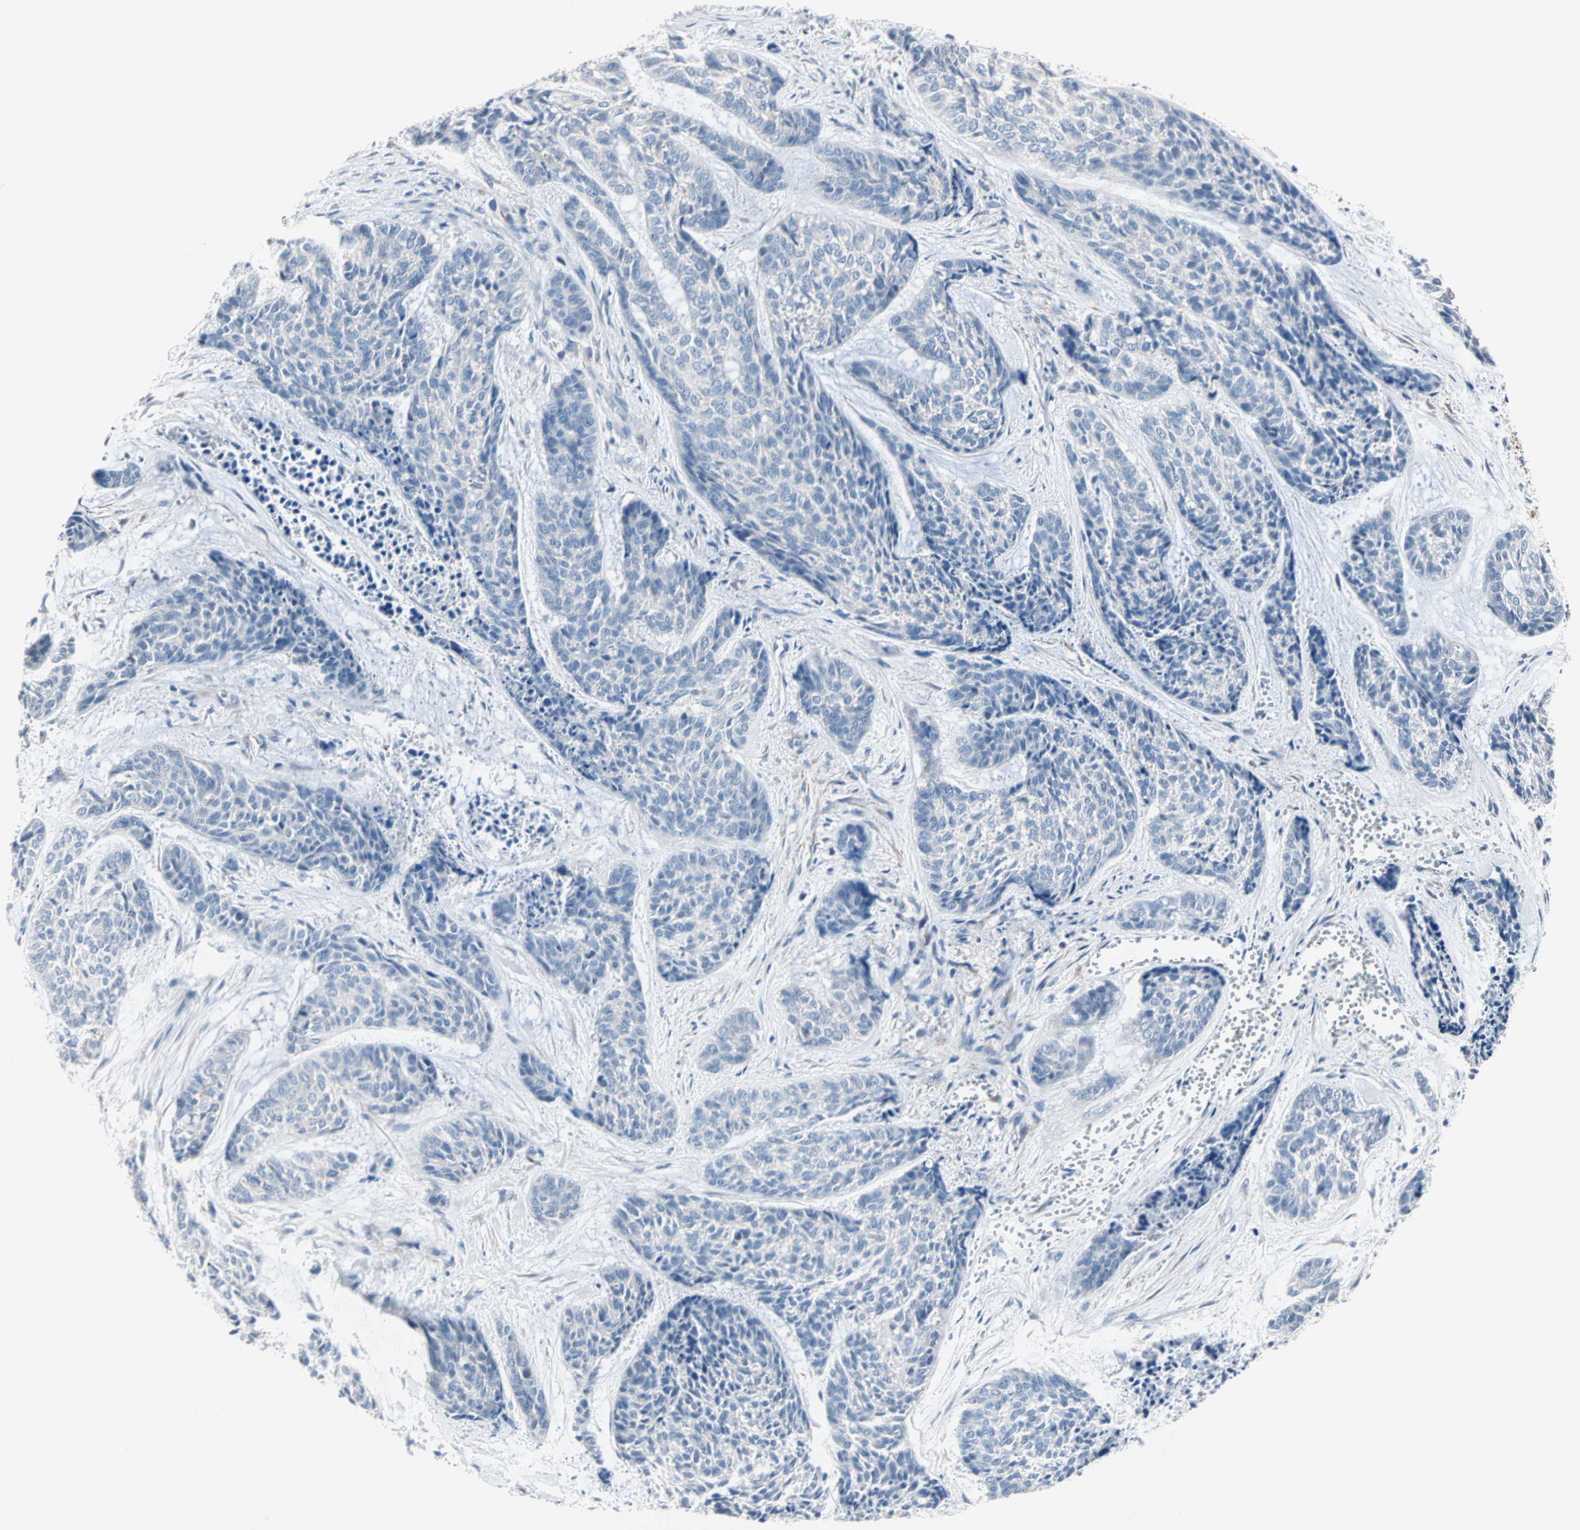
{"staining": {"intensity": "negative", "quantity": "none", "location": "none"}, "tissue": "skin cancer", "cell_type": "Tumor cells", "image_type": "cancer", "snomed": [{"axis": "morphology", "description": "Basal cell carcinoma"}, {"axis": "topography", "description": "Skin"}], "caption": "High magnification brightfield microscopy of skin cancer stained with DAB (brown) and counterstained with hematoxylin (blue): tumor cells show no significant expression. Nuclei are stained in blue.", "gene": "ULBP1", "patient": {"sex": "female", "age": 64}}